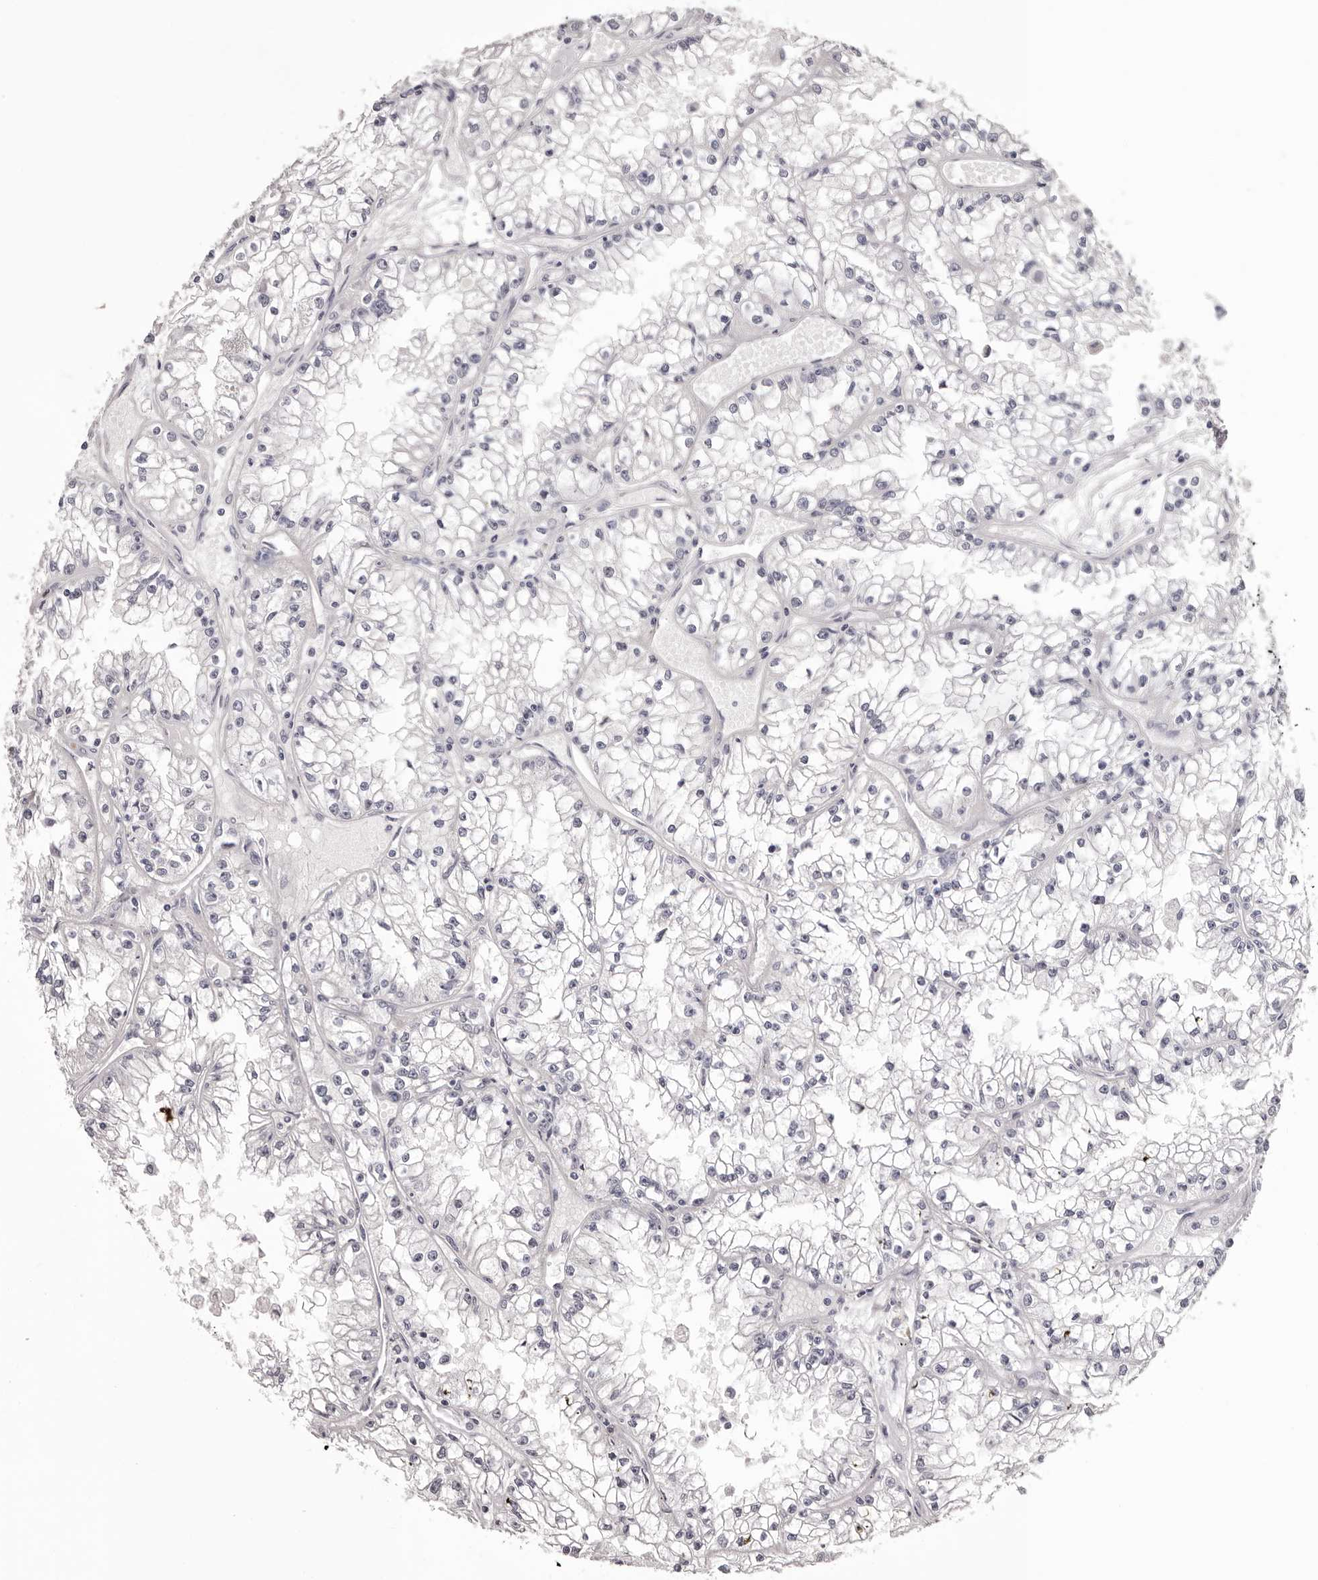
{"staining": {"intensity": "negative", "quantity": "none", "location": "none"}, "tissue": "renal cancer", "cell_type": "Tumor cells", "image_type": "cancer", "snomed": [{"axis": "morphology", "description": "Adenocarcinoma, NOS"}, {"axis": "topography", "description": "Kidney"}], "caption": "Tumor cells show no significant staining in renal cancer.", "gene": "PEG10", "patient": {"sex": "male", "age": 56}}